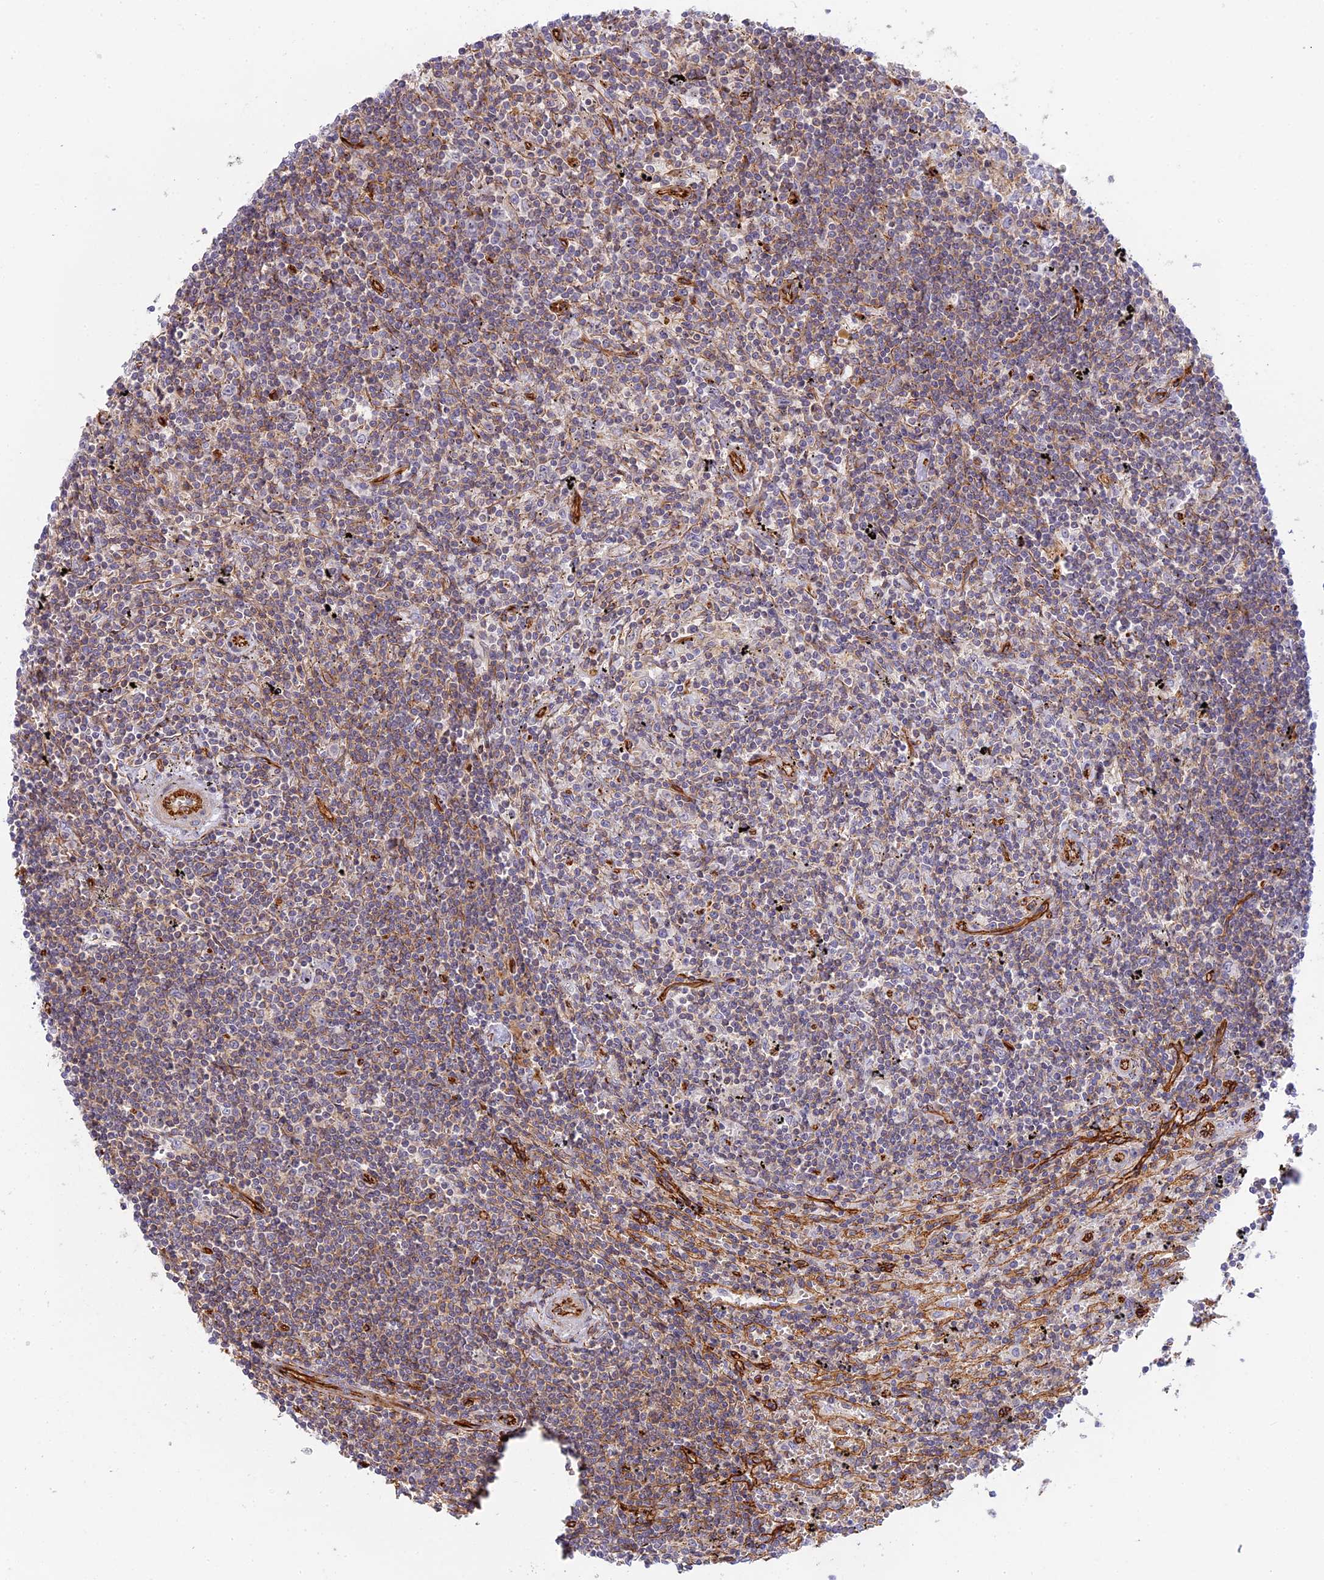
{"staining": {"intensity": "weak", "quantity": "<25%", "location": "cytoplasmic/membranous"}, "tissue": "lymphoma", "cell_type": "Tumor cells", "image_type": "cancer", "snomed": [{"axis": "morphology", "description": "Malignant lymphoma, non-Hodgkin's type, Low grade"}, {"axis": "topography", "description": "Spleen"}], "caption": "There is no significant staining in tumor cells of lymphoma.", "gene": "CNBD2", "patient": {"sex": "male", "age": 76}}